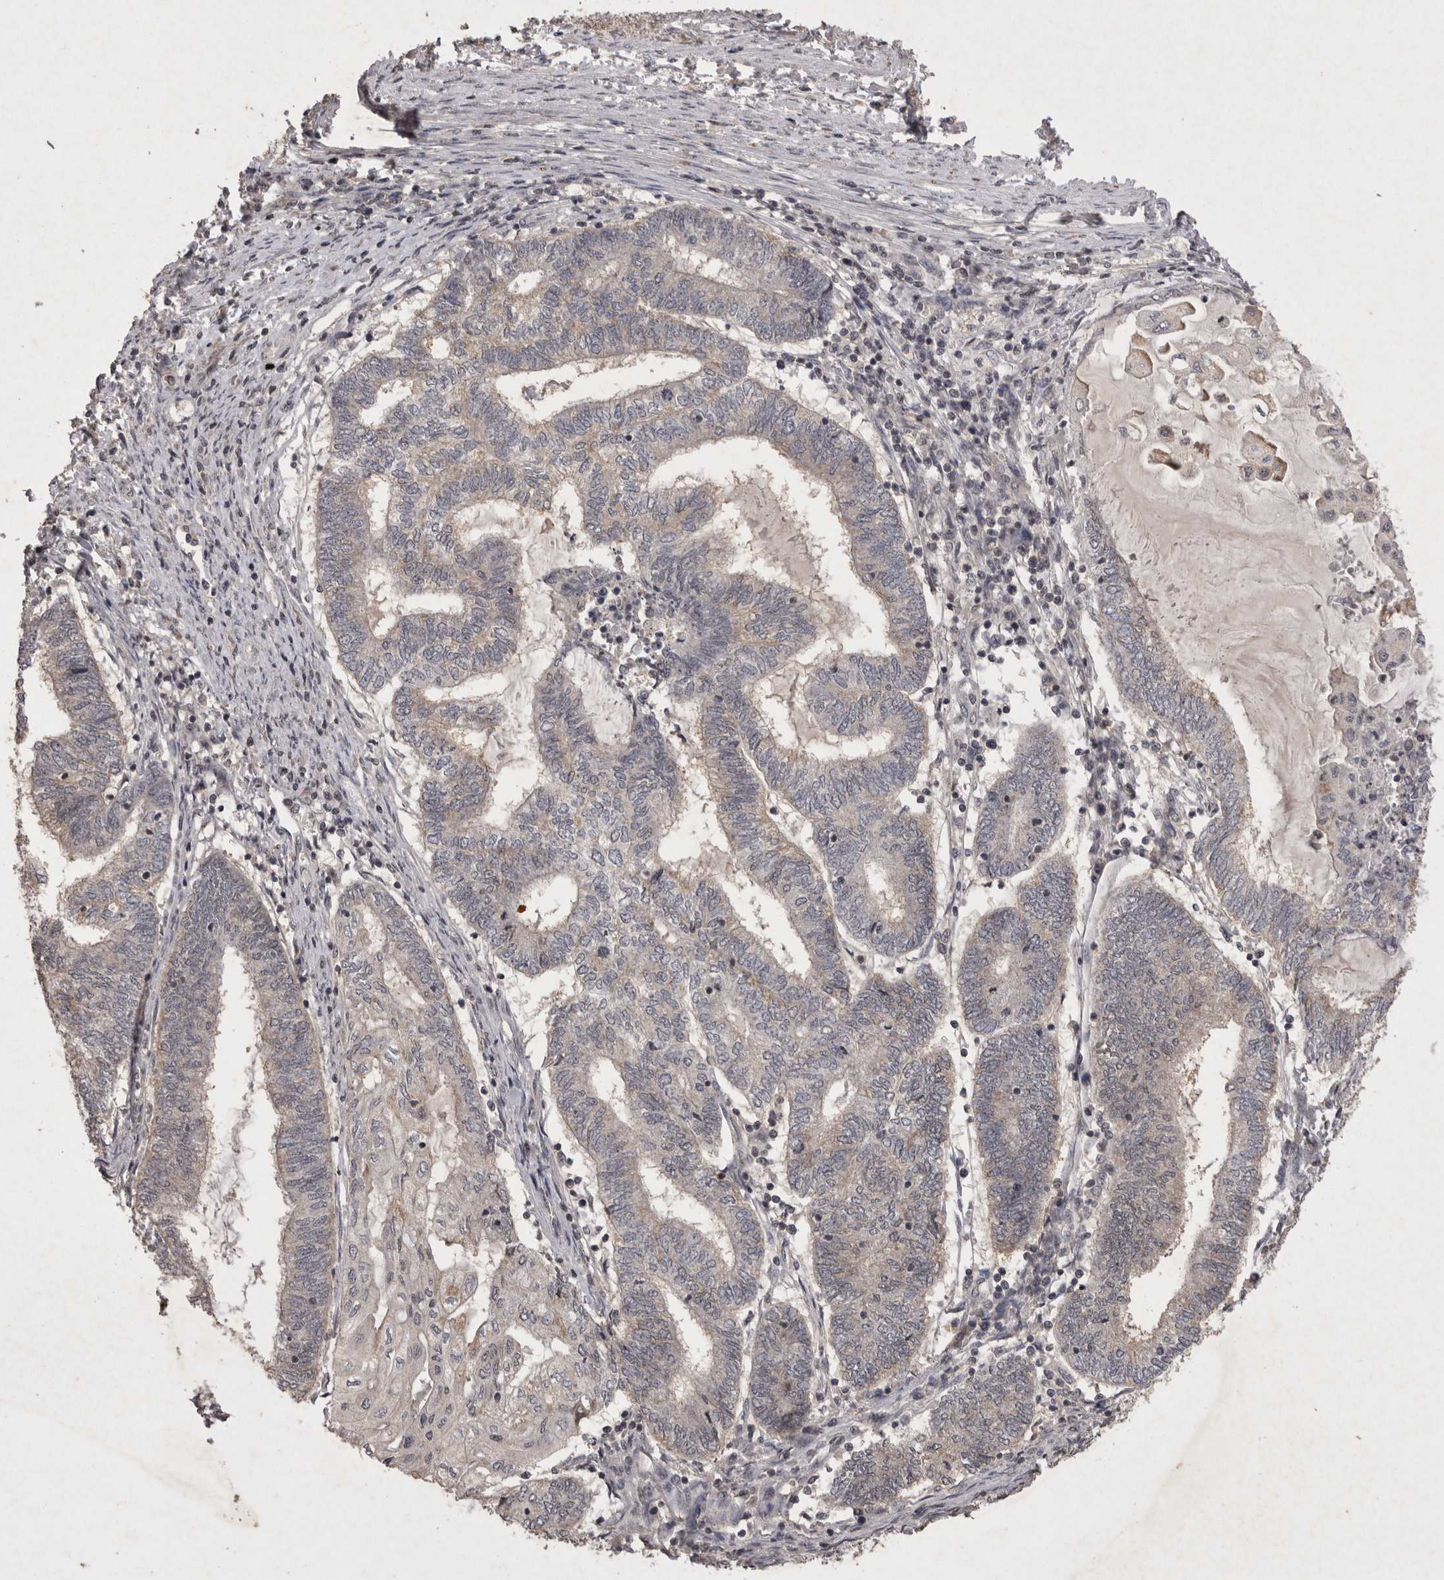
{"staining": {"intensity": "weak", "quantity": "<25%", "location": "cytoplasmic/membranous"}, "tissue": "endometrial cancer", "cell_type": "Tumor cells", "image_type": "cancer", "snomed": [{"axis": "morphology", "description": "Adenocarcinoma, NOS"}, {"axis": "topography", "description": "Uterus"}, {"axis": "topography", "description": "Endometrium"}], "caption": "Image shows no protein positivity in tumor cells of endometrial cancer (adenocarcinoma) tissue.", "gene": "APLNR", "patient": {"sex": "female", "age": 70}}